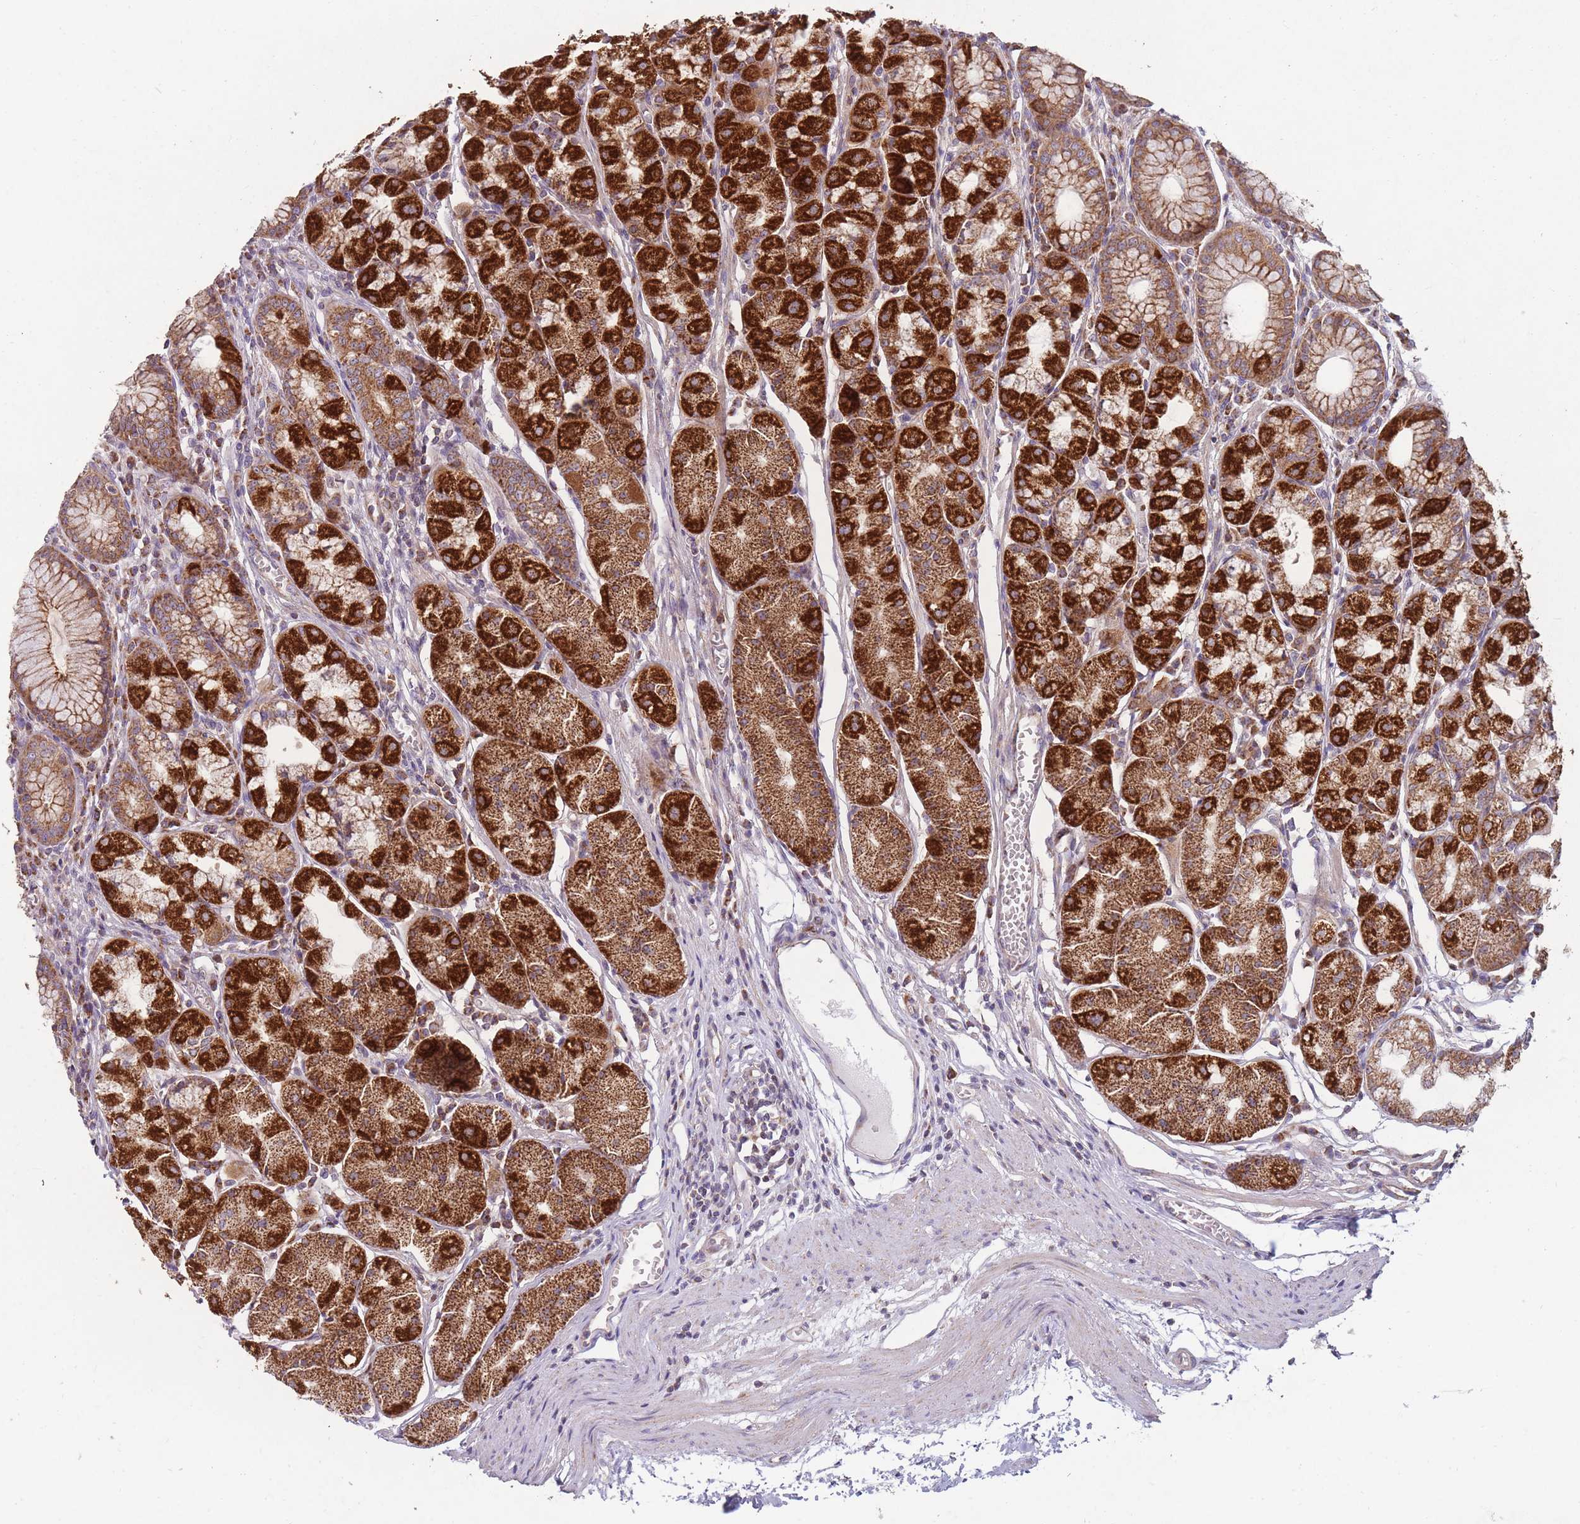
{"staining": {"intensity": "strong", "quantity": ">75%", "location": "cytoplasmic/membranous"}, "tissue": "stomach", "cell_type": "Glandular cells", "image_type": "normal", "snomed": [{"axis": "morphology", "description": "Normal tissue, NOS"}, {"axis": "topography", "description": "Stomach"}], "caption": "High-magnification brightfield microscopy of benign stomach stained with DAB (brown) and counterstained with hematoxylin (blue). glandular cells exhibit strong cytoplasmic/membranous expression is present in approximately>75% of cells.", "gene": "ENSG00000255639", "patient": {"sex": "male", "age": 55}}